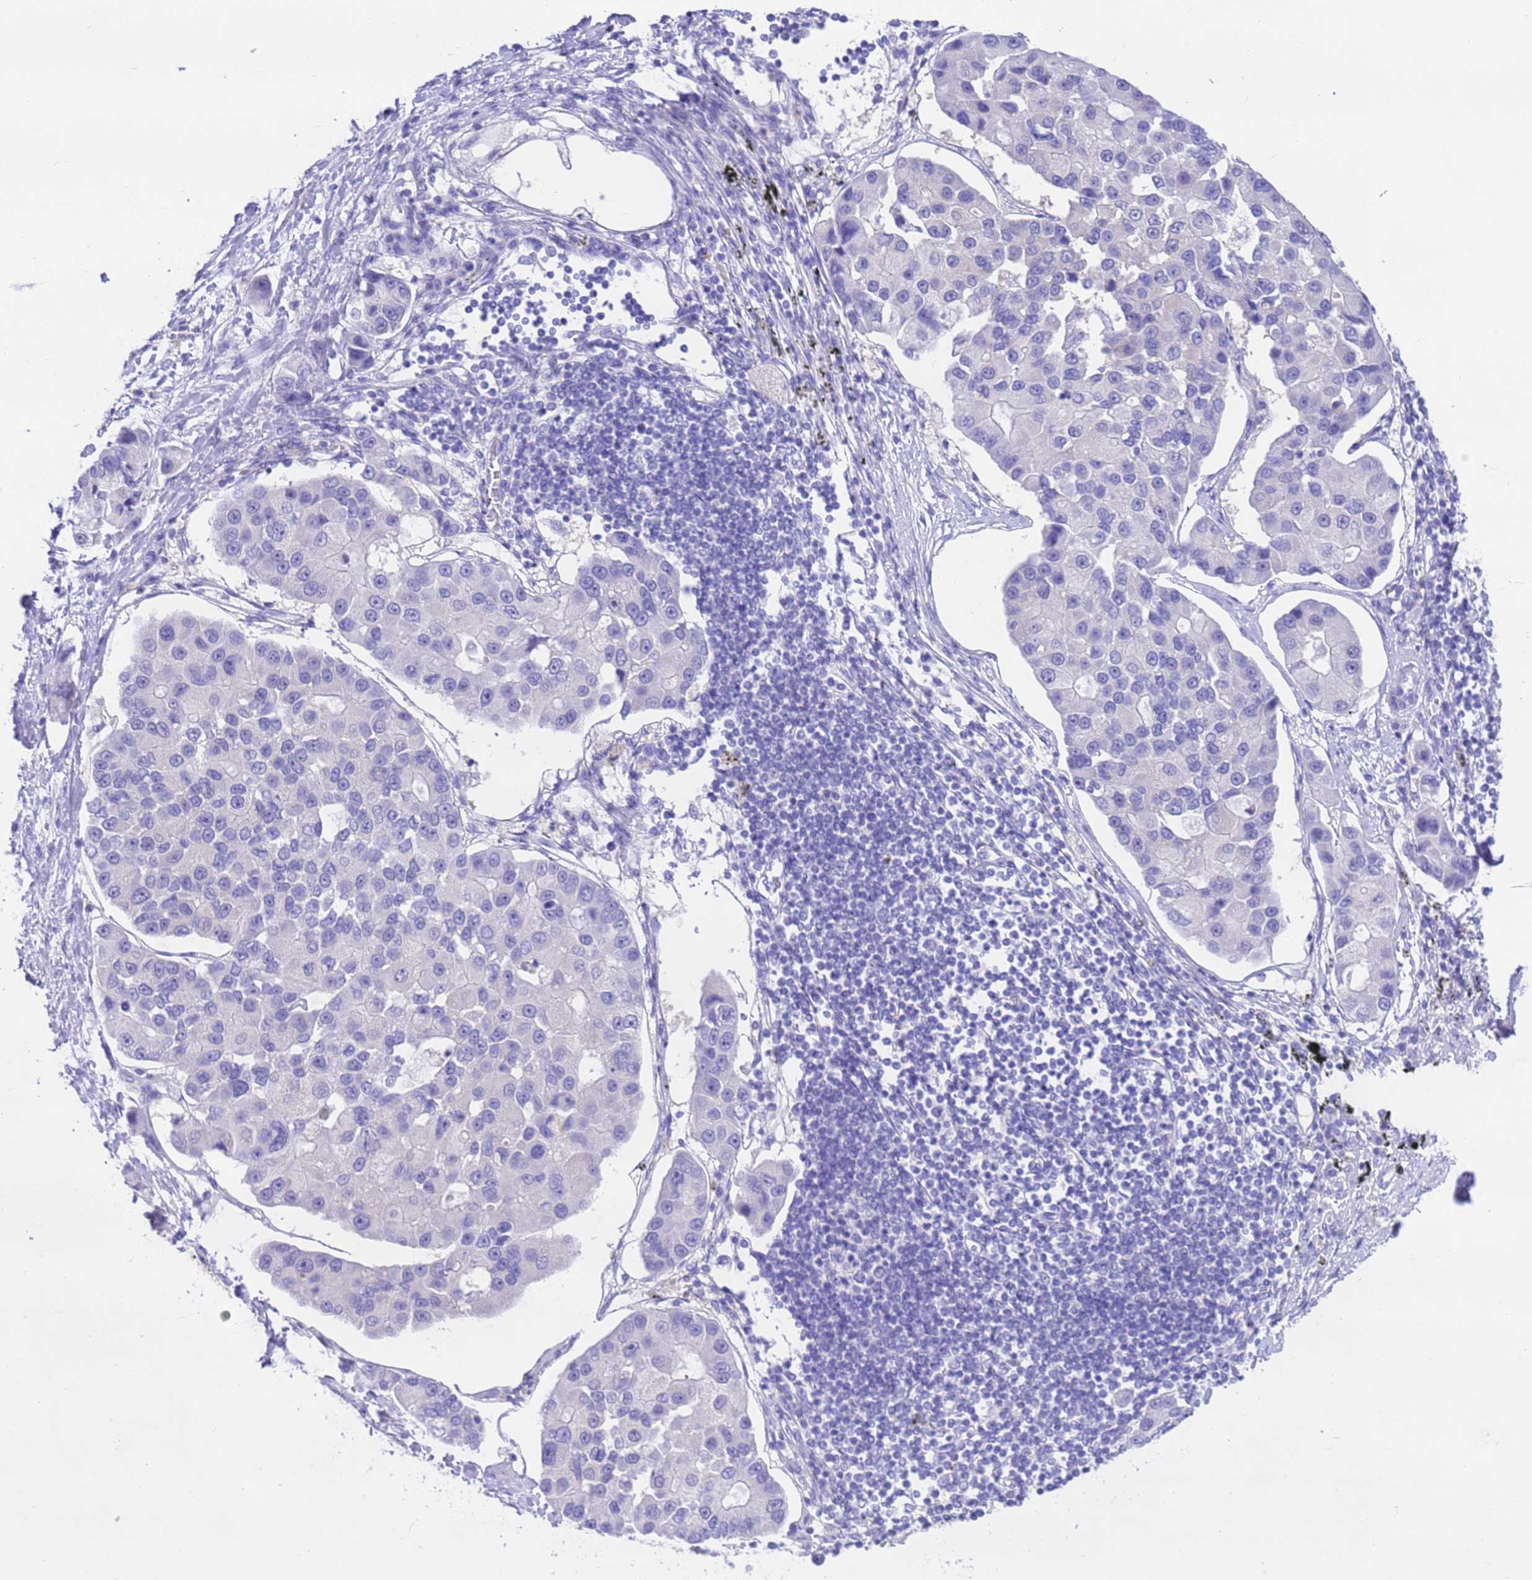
{"staining": {"intensity": "negative", "quantity": "none", "location": "none"}, "tissue": "lung cancer", "cell_type": "Tumor cells", "image_type": "cancer", "snomed": [{"axis": "morphology", "description": "Adenocarcinoma, NOS"}, {"axis": "topography", "description": "Lung"}], "caption": "A high-resolution photomicrograph shows immunohistochemistry (IHC) staining of adenocarcinoma (lung), which displays no significant expression in tumor cells.", "gene": "USP38", "patient": {"sex": "female", "age": 54}}